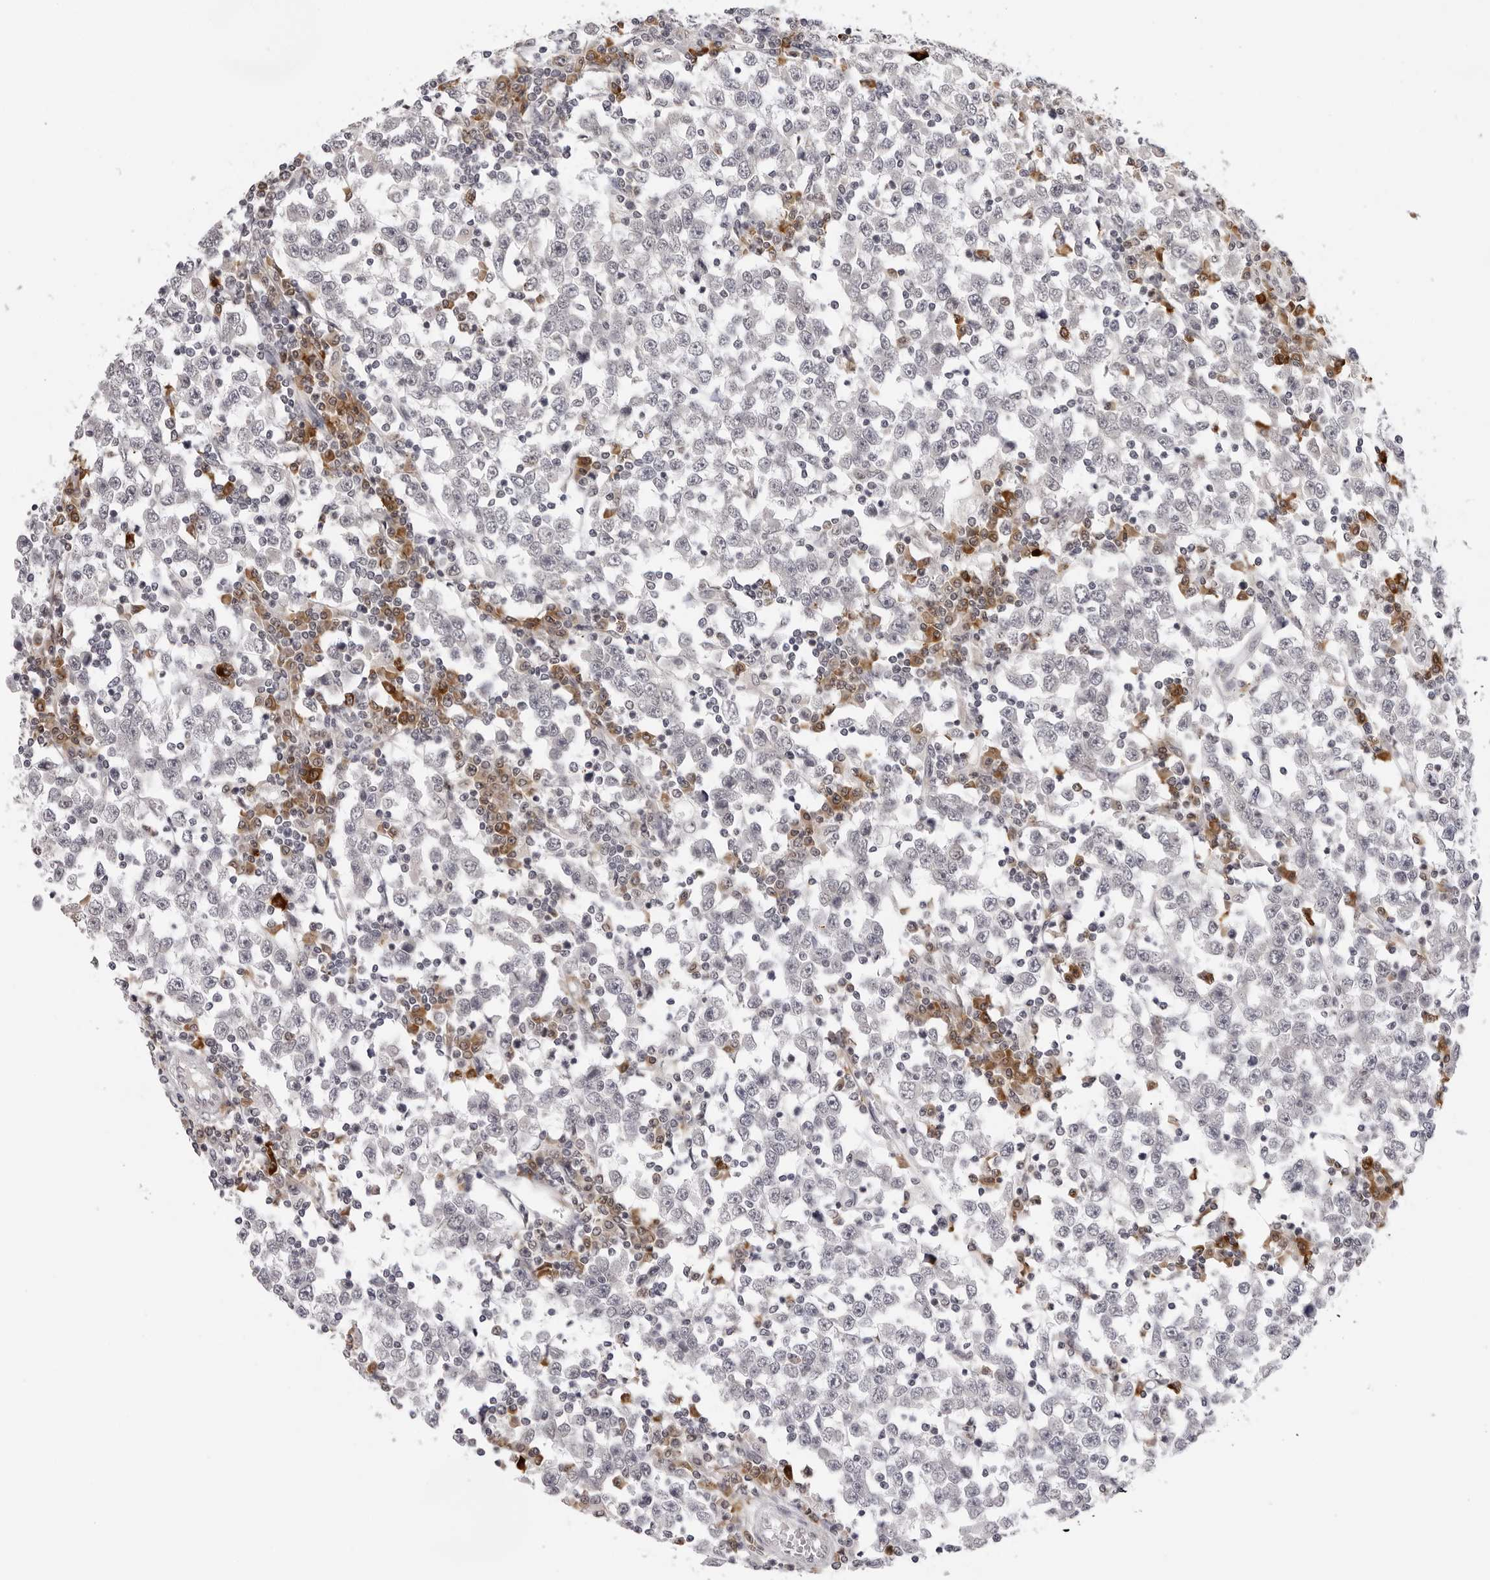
{"staining": {"intensity": "negative", "quantity": "none", "location": "none"}, "tissue": "testis cancer", "cell_type": "Tumor cells", "image_type": "cancer", "snomed": [{"axis": "morphology", "description": "Seminoma, NOS"}, {"axis": "topography", "description": "Testis"}], "caption": "Immunohistochemistry (IHC) image of human testis seminoma stained for a protein (brown), which reveals no staining in tumor cells.", "gene": "IL17RA", "patient": {"sex": "male", "age": 65}}